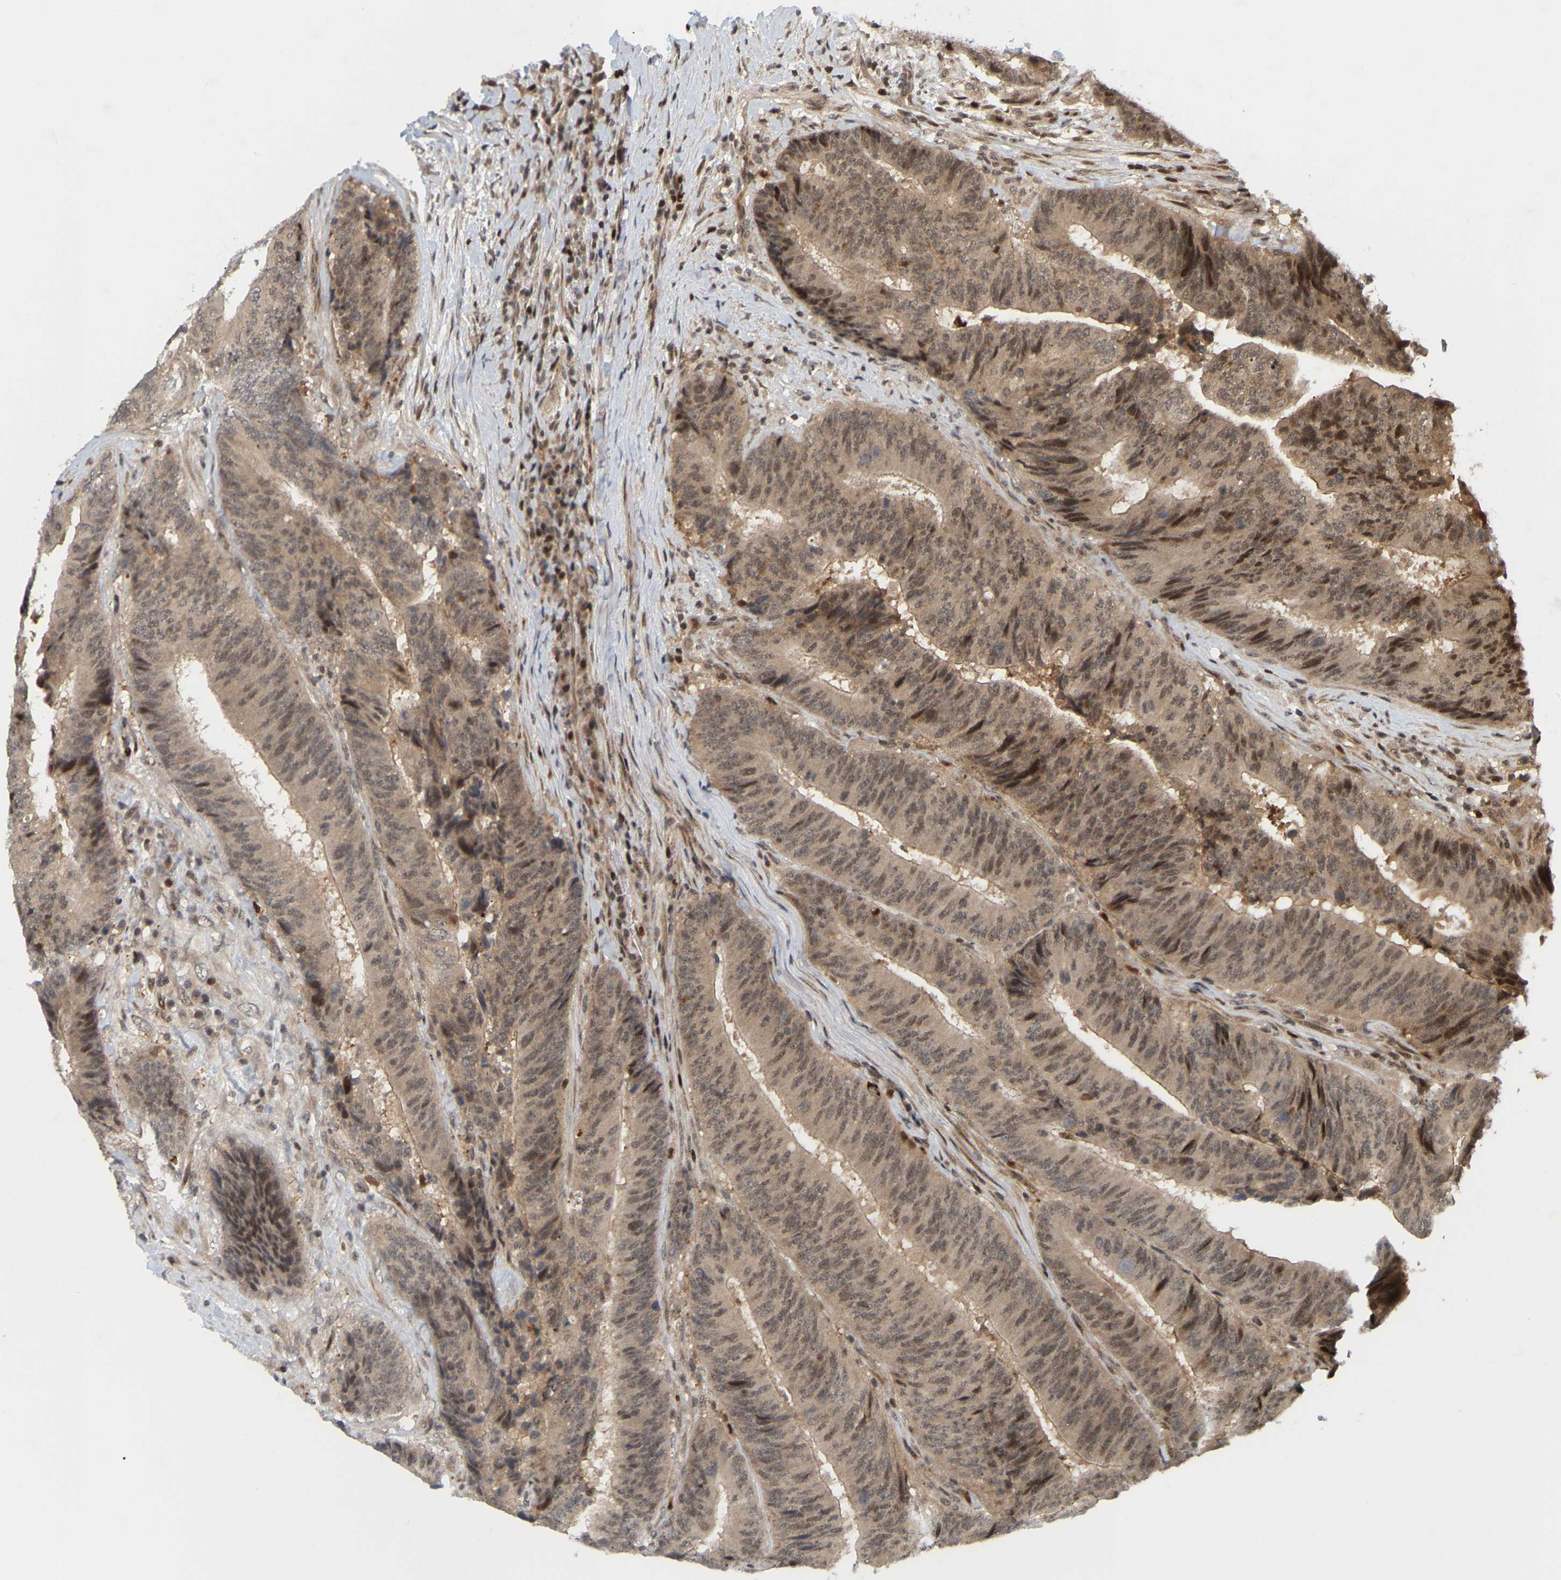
{"staining": {"intensity": "weak", "quantity": ">75%", "location": "cytoplasmic/membranous,nuclear"}, "tissue": "colorectal cancer", "cell_type": "Tumor cells", "image_type": "cancer", "snomed": [{"axis": "morphology", "description": "Adenocarcinoma, NOS"}, {"axis": "topography", "description": "Rectum"}], "caption": "Adenocarcinoma (colorectal) tissue exhibits weak cytoplasmic/membranous and nuclear positivity in approximately >75% of tumor cells", "gene": "NFE2L2", "patient": {"sex": "male", "age": 72}}